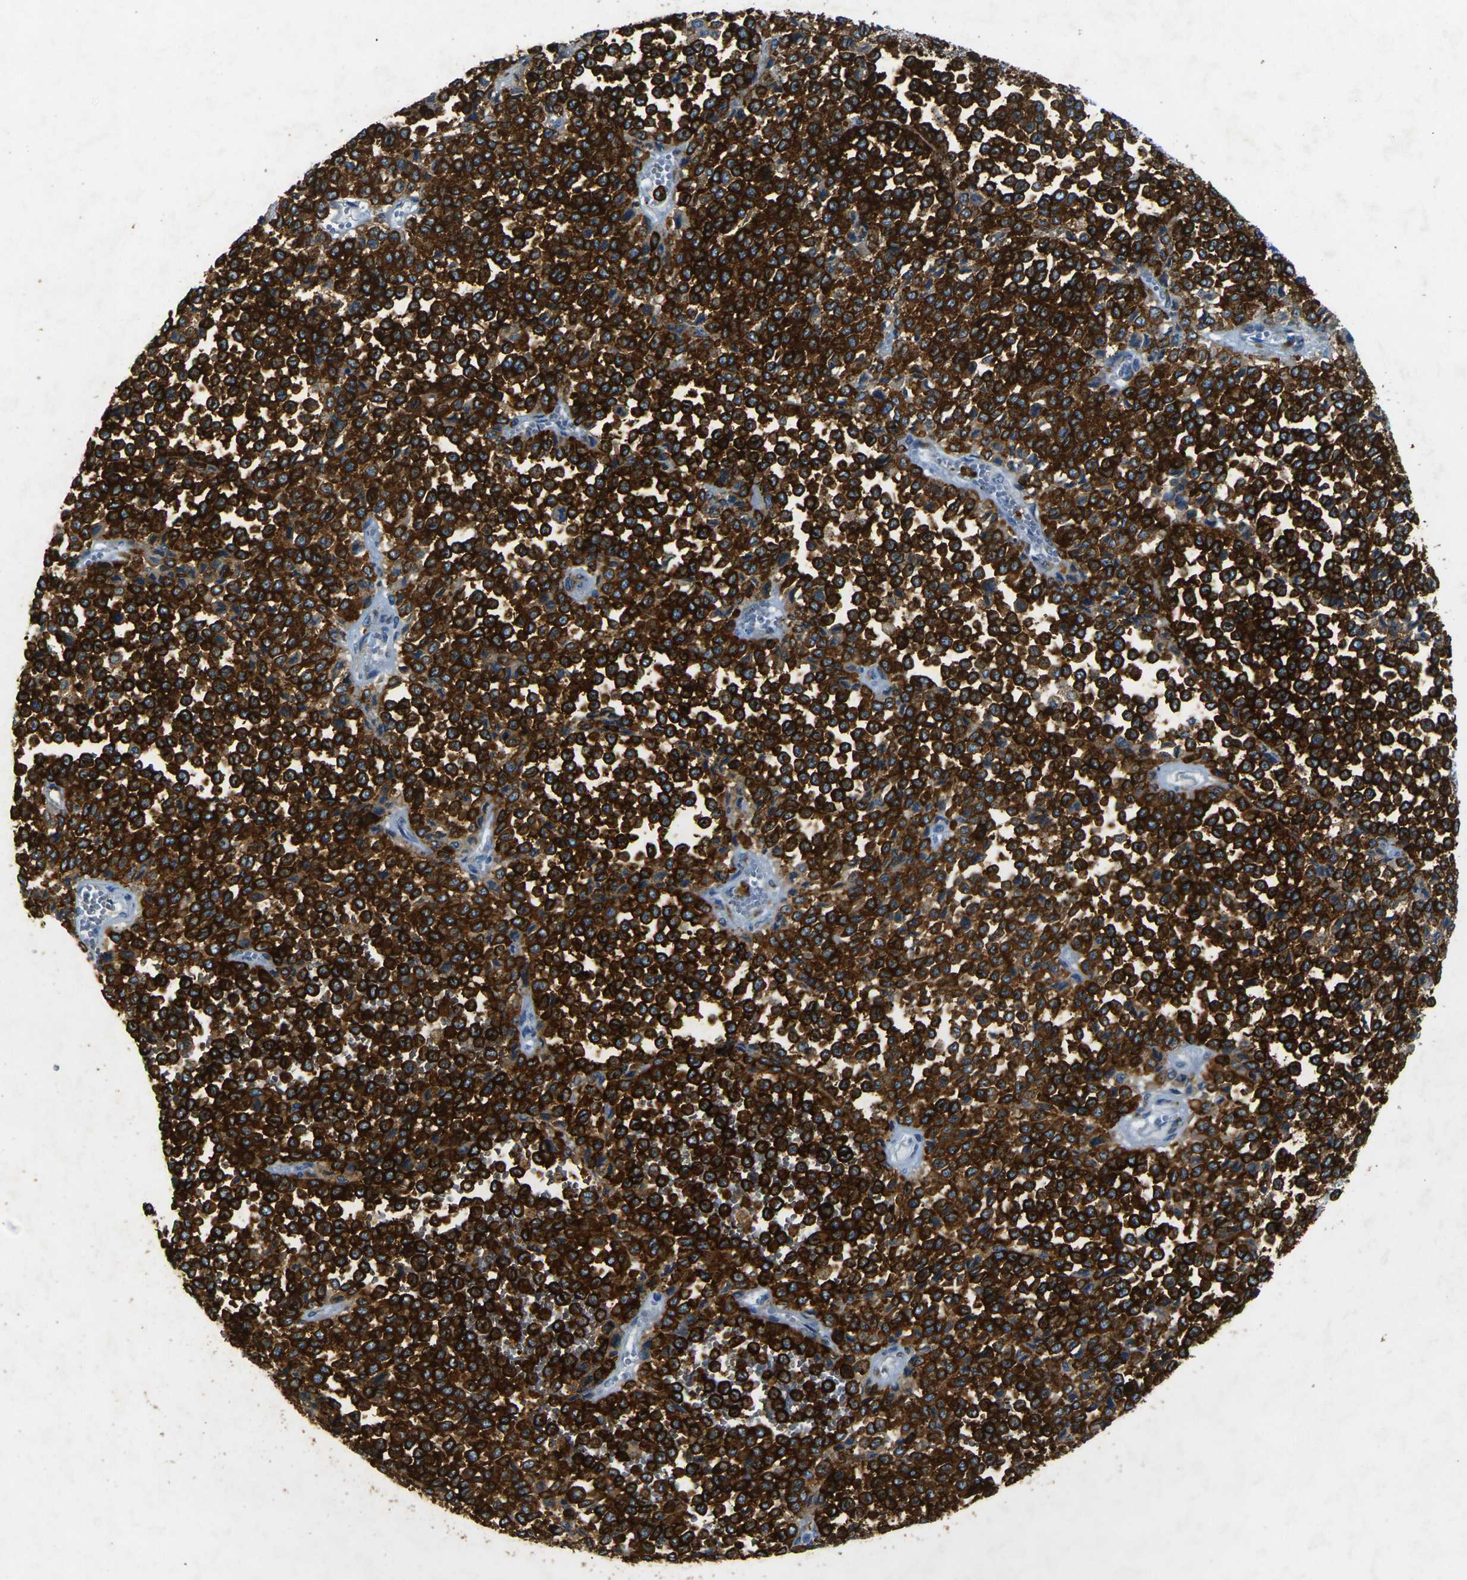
{"staining": {"intensity": "strong", "quantity": ">75%", "location": "cytoplasmic/membranous"}, "tissue": "melanoma", "cell_type": "Tumor cells", "image_type": "cancer", "snomed": [{"axis": "morphology", "description": "Malignant melanoma, Metastatic site"}, {"axis": "topography", "description": "Pancreas"}], "caption": "A brown stain shows strong cytoplasmic/membranous positivity of a protein in human melanoma tumor cells. Ihc stains the protein in brown and the nuclei are stained blue.", "gene": "SORT1", "patient": {"sex": "female", "age": 30}}